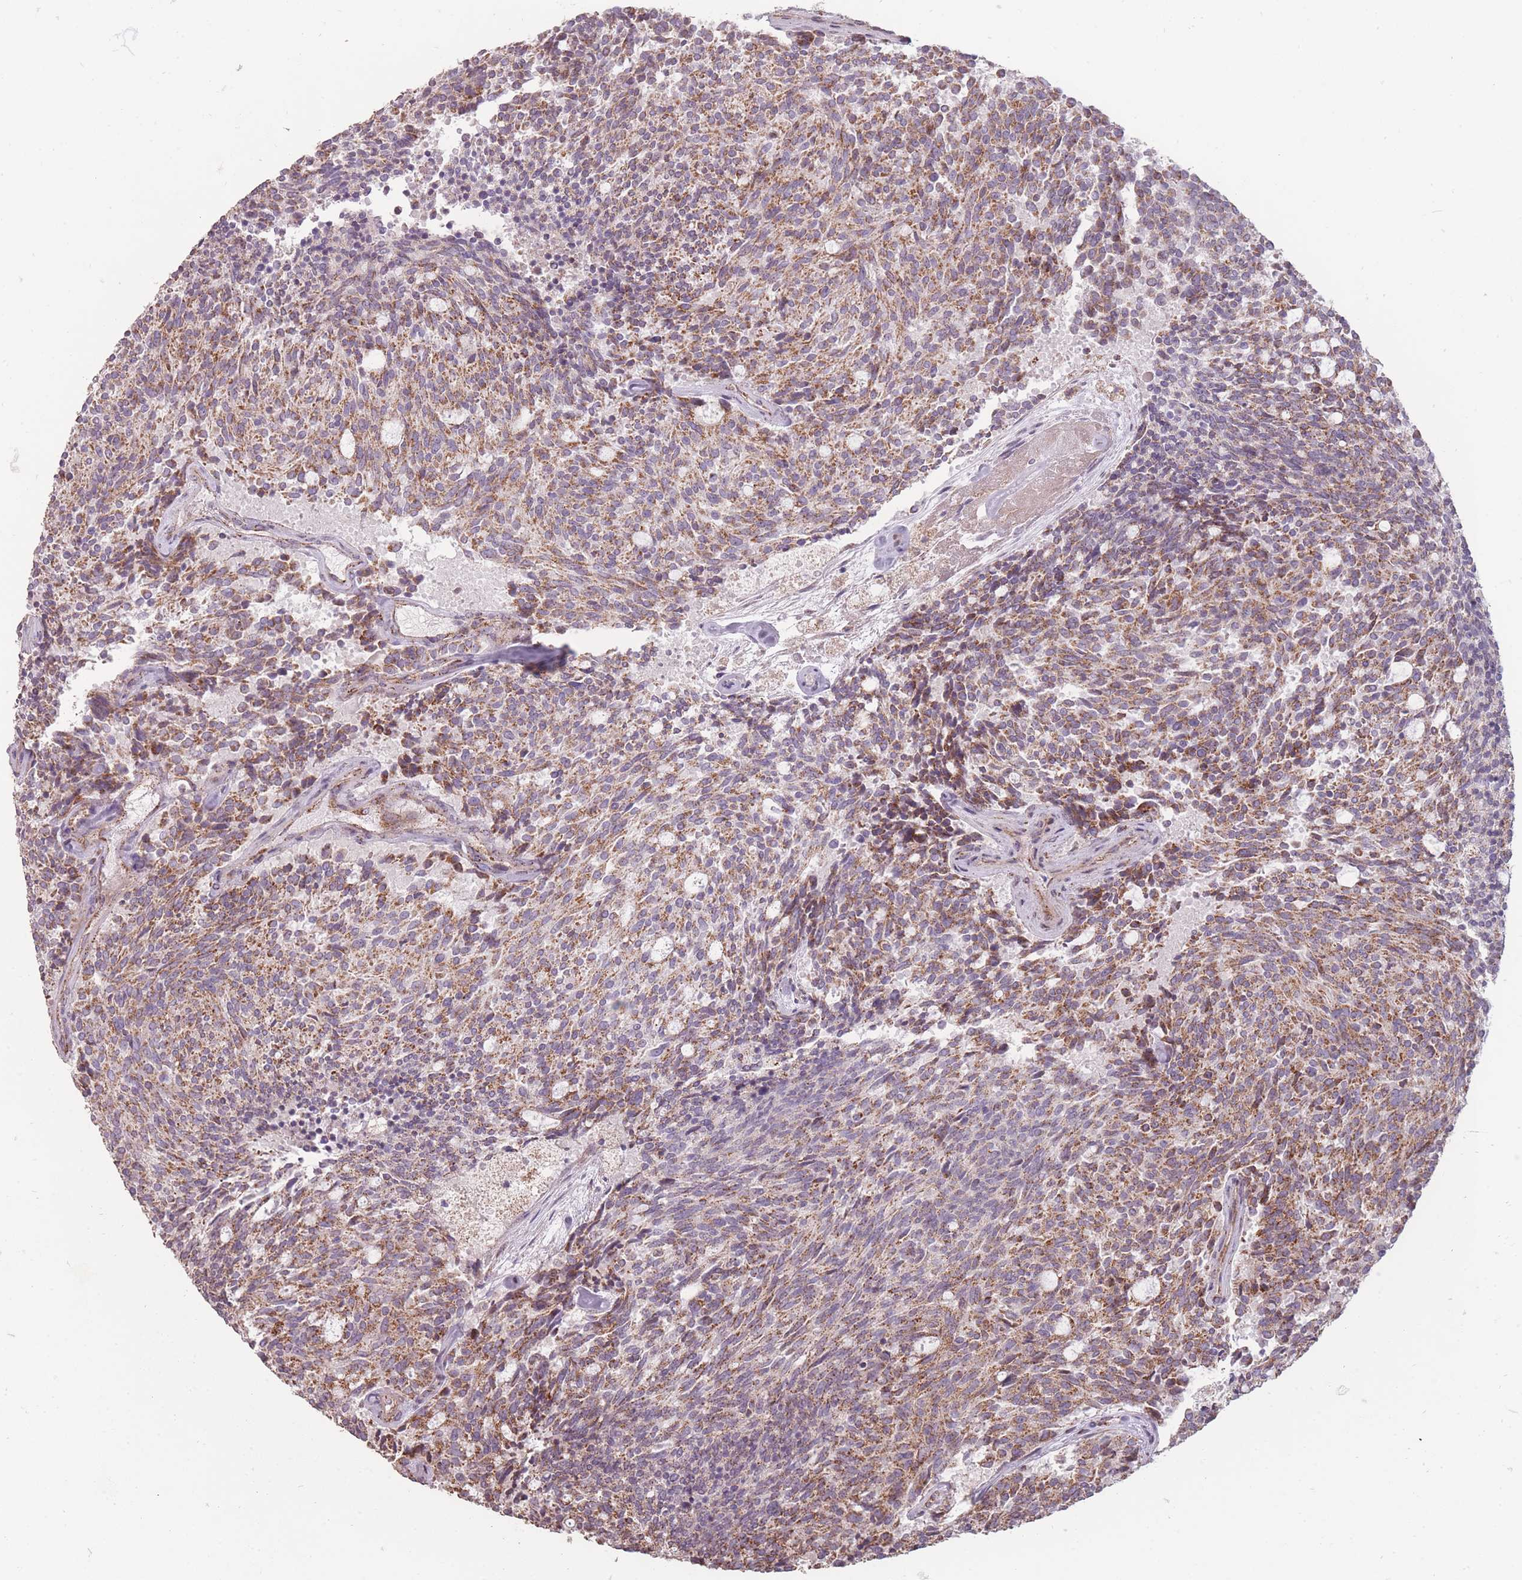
{"staining": {"intensity": "strong", "quantity": ">75%", "location": "cytoplasmic/membranous"}, "tissue": "carcinoid", "cell_type": "Tumor cells", "image_type": "cancer", "snomed": [{"axis": "morphology", "description": "Carcinoid, malignant, NOS"}, {"axis": "topography", "description": "Pancreas"}], "caption": "This is a micrograph of immunohistochemistry (IHC) staining of carcinoid, which shows strong positivity in the cytoplasmic/membranous of tumor cells.", "gene": "CNOT8", "patient": {"sex": "female", "age": 54}}